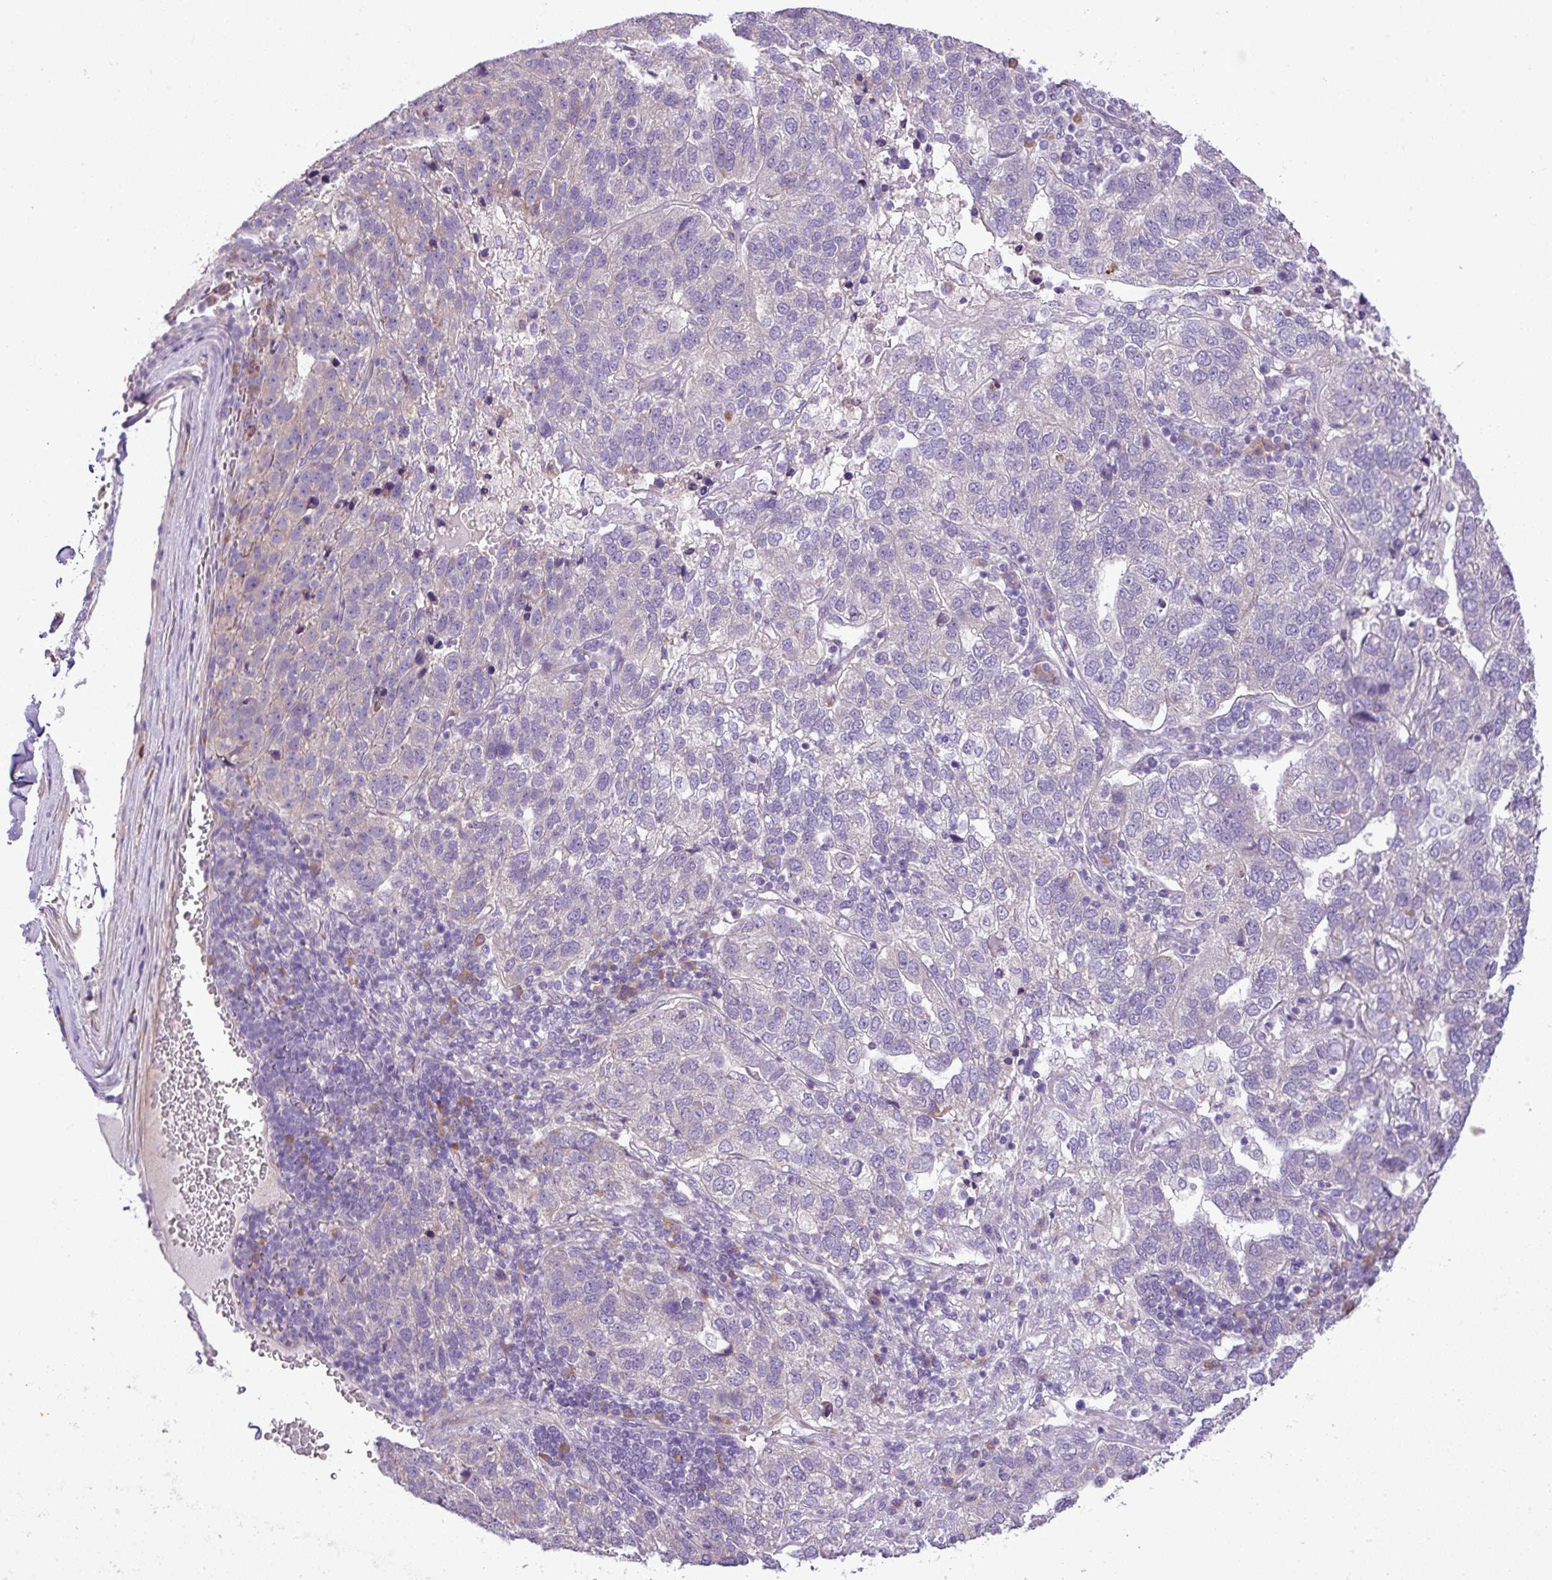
{"staining": {"intensity": "negative", "quantity": "none", "location": "none"}, "tissue": "pancreatic cancer", "cell_type": "Tumor cells", "image_type": "cancer", "snomed": [{"axis": "morphology", "description": "Adenocarcinoma, NOS"}, {"axis": "topography", "description": "Pancreas"}], "caption": "There is no significant staining in tumor cells of pancreatic adenocarcinoma.", "gene": "MOCS3", "patient": {"sex": "female", "age": 61}}